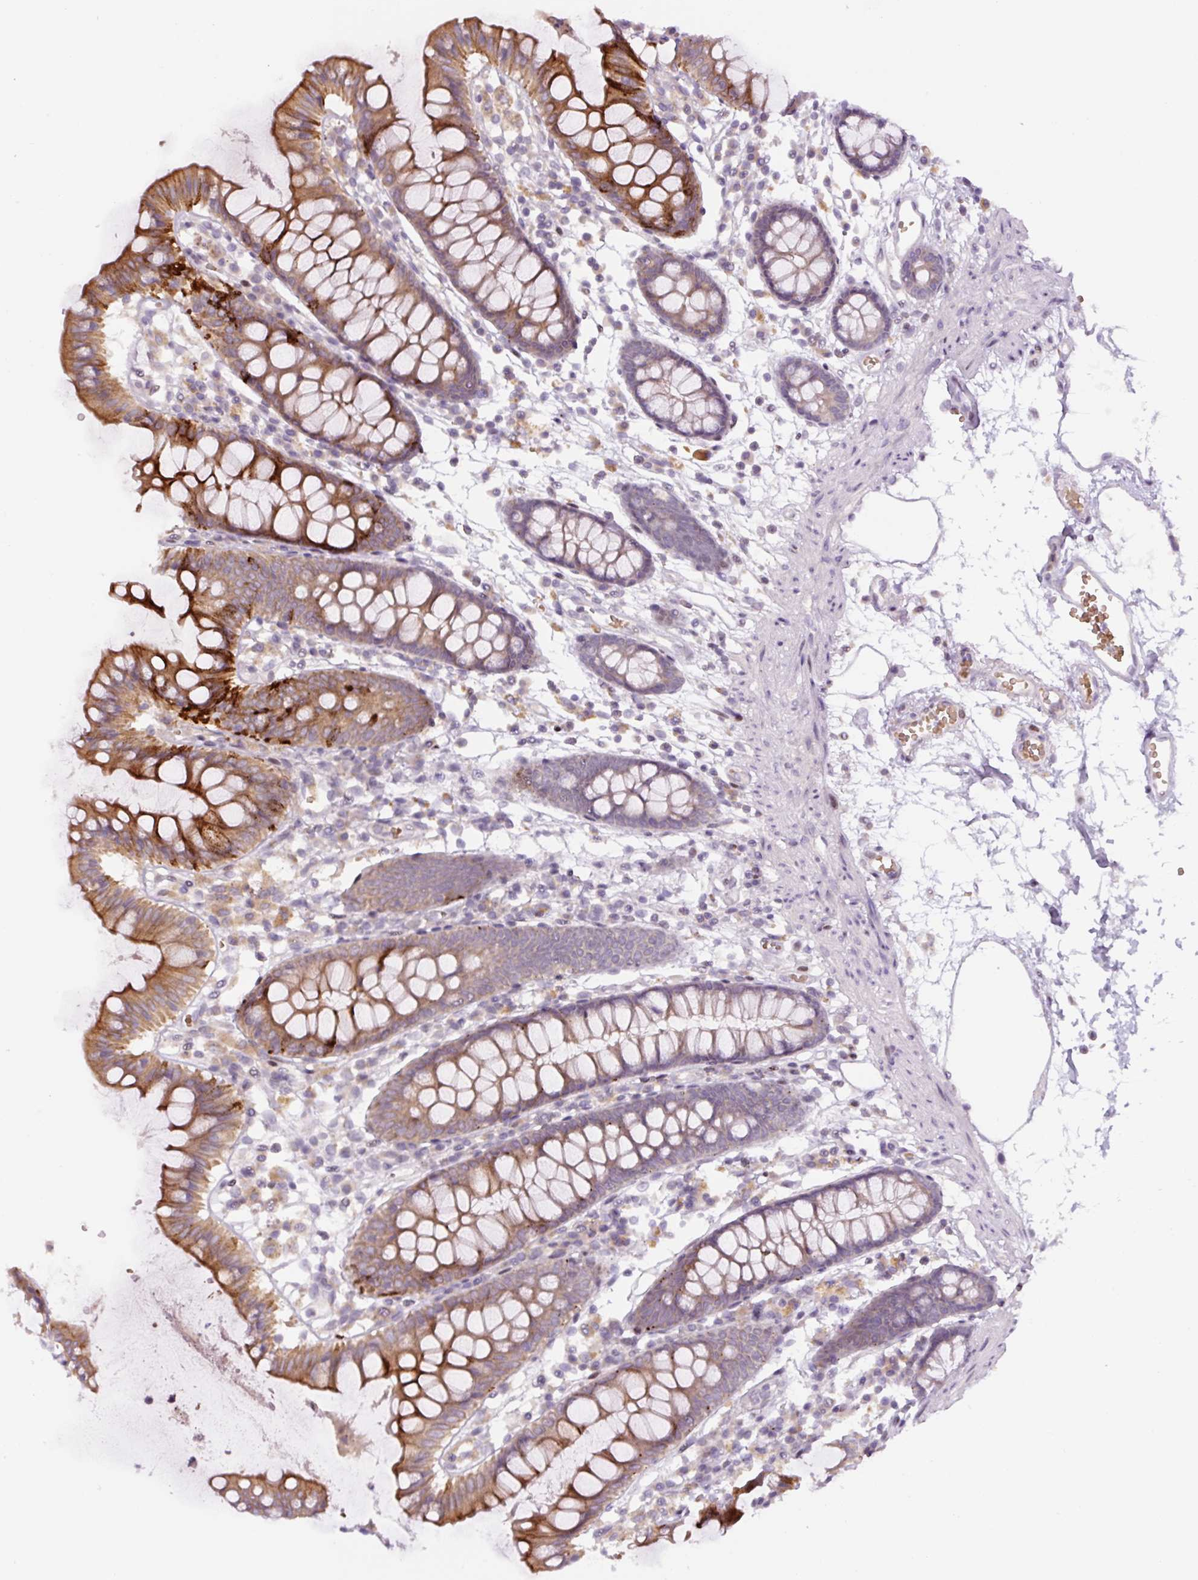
{"staining": {"intensity": "negative", "quantity": "none", "location": "none"}, "tissue": "colon", "cell_type": "Endothelial cells", "image_type": "normal", "snomed": [{"axis": "morphology", "description": "Normal tissue, NOS"}, {"axis": "topography", "description": "Colon"}], "caption": "An immunohistochemistry (IHC) photomicrograph of normal colon is shown. There is no staining in endothelial cells of colon.", "gene": "YIF1B", "patient": {"sex": "female", "age": 84}}